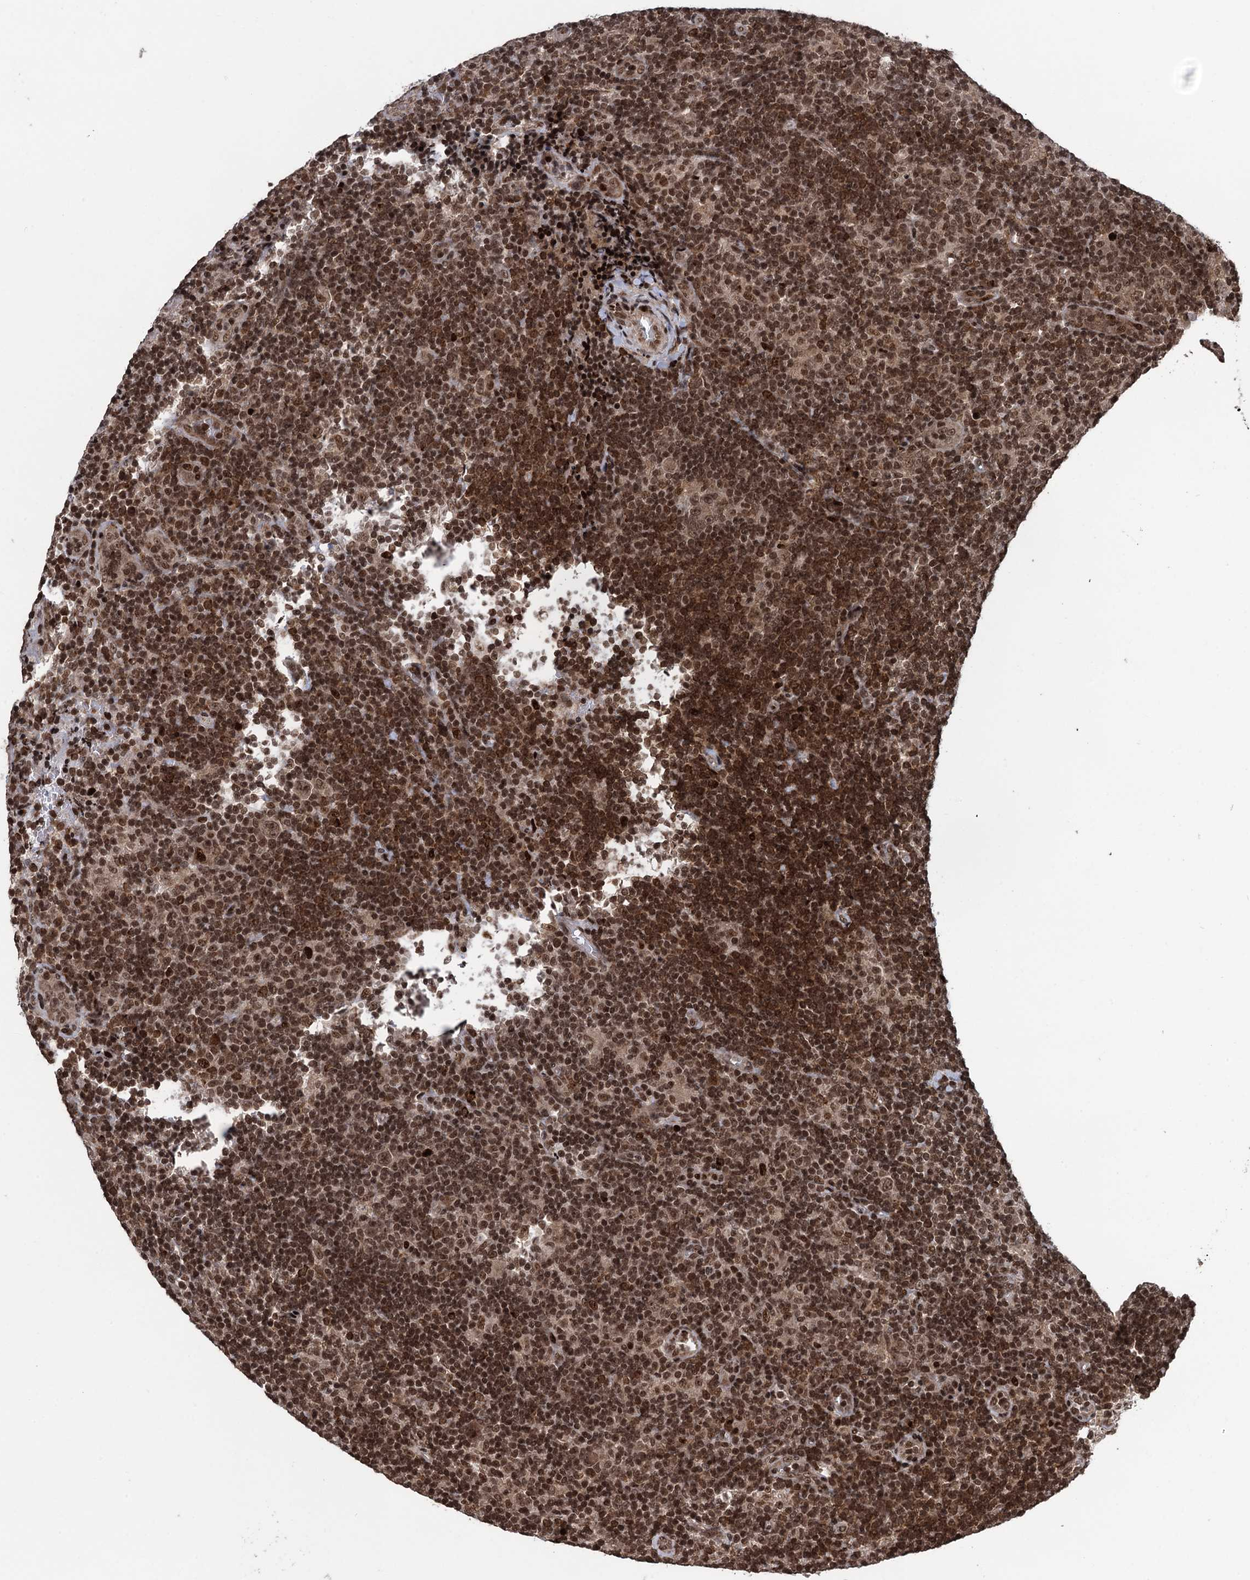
{"staining": {"intensity": "moderate", "quantity": ">75%", "location": "nuclear"}, "tissue": "lymphoma", "cell_type": "Tumor cells", "image_type": "cancer", "snomed": [{"axis": "morphology", "description": "Hodgkin's disease, NOS"}, {"axis": "topography", "description": "Lymph node"}], "caption": "Immunohistochemistry micrograph of neoplastic tissue: lymphoma stained using immunohistochemistry exhibits medium levels of moderate protein expression localized specifically in the nuclear of tumor cells, appearing as a nuclear brown color.", "gene": "ZNF169", "patient": {"sex": "female", "age": 57}}